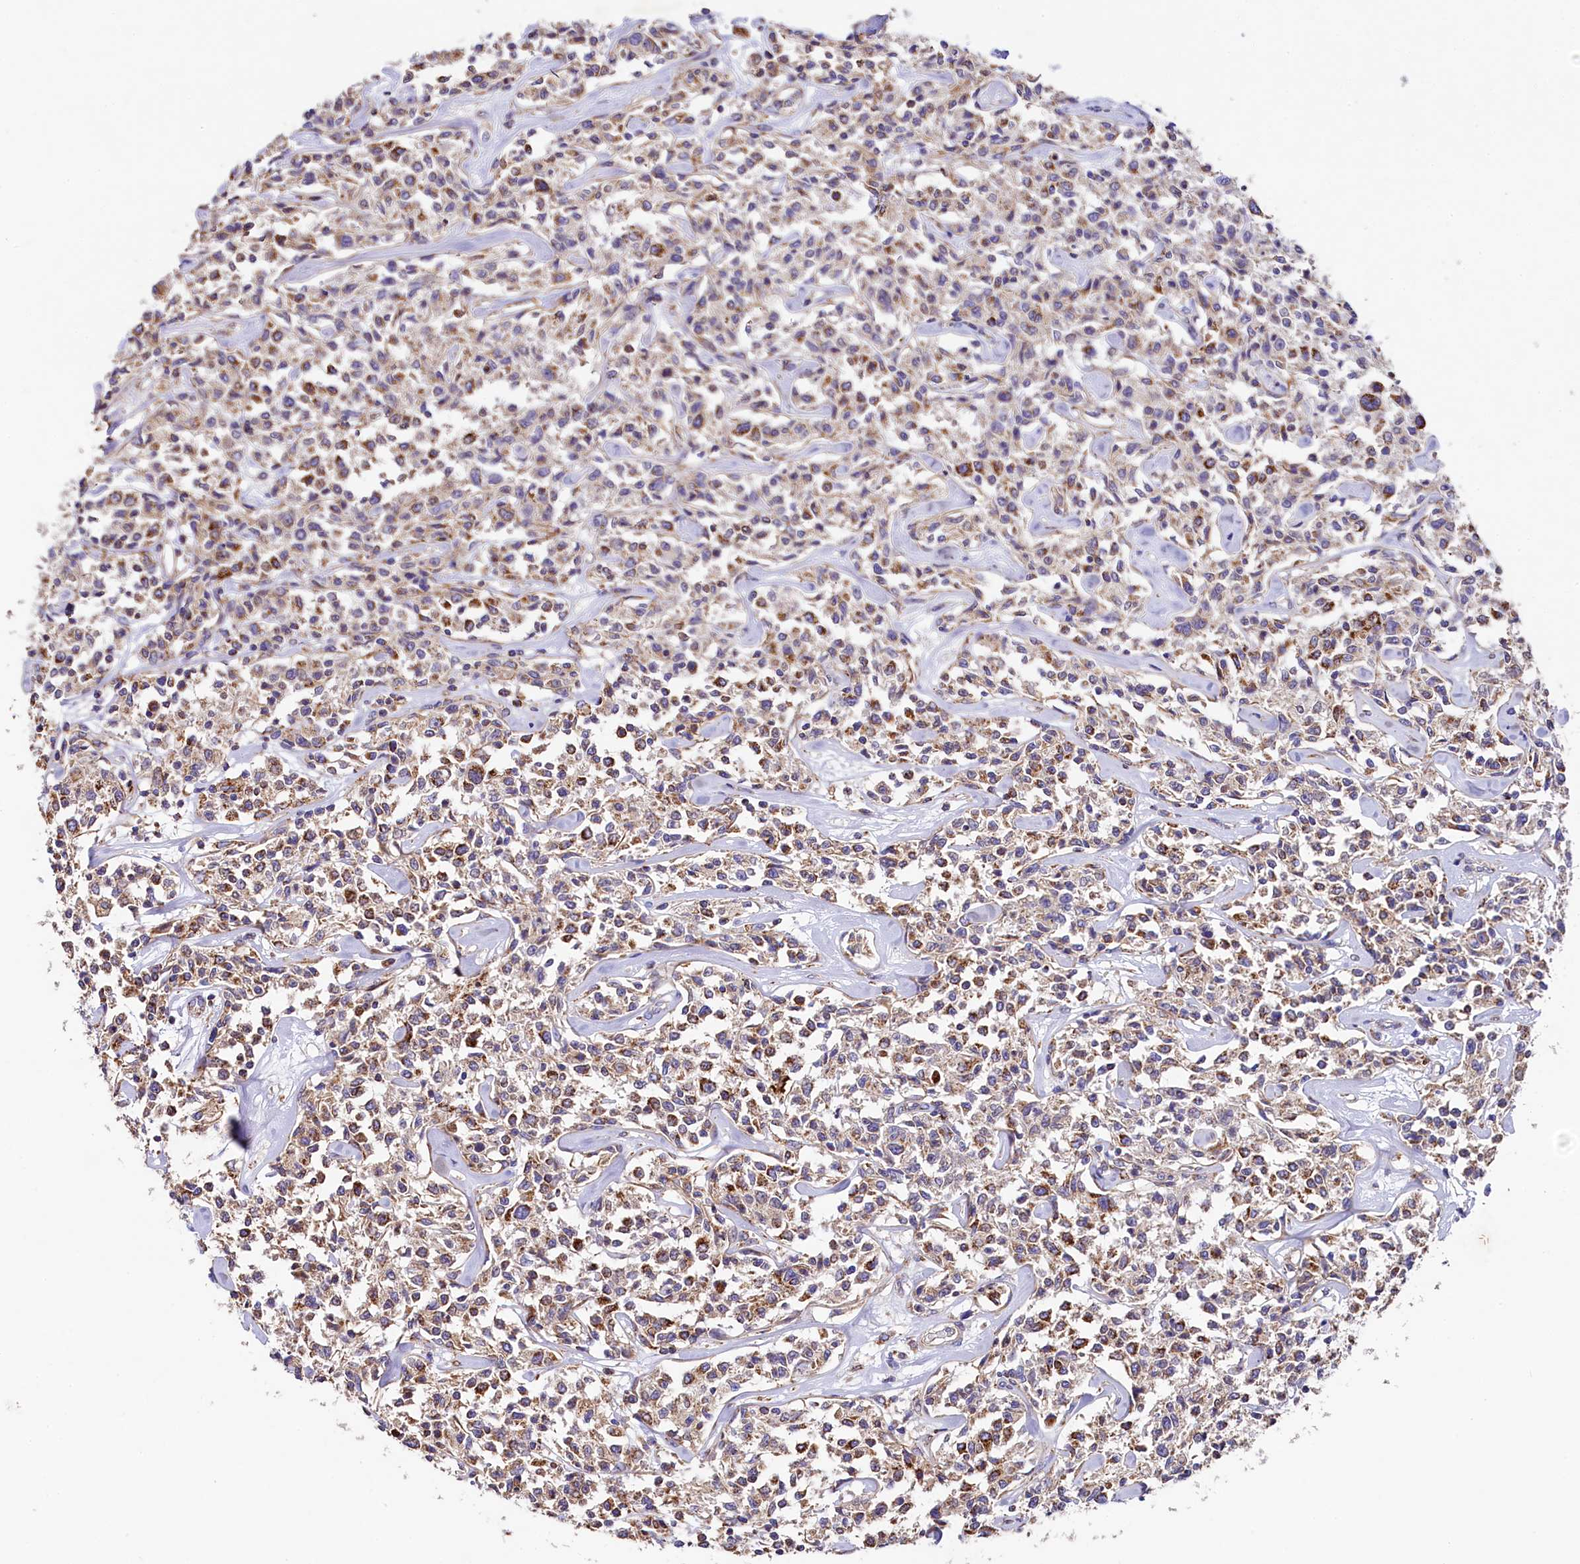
{"staining": {"intensity": "moderate", "quantity": "25%-75%", "location": "cytoplasmic/membranous"}, "tissue": "lymphoma", "cell_type": "Tumor cells", "image_type": "cancer", "snomed": [{"axis": "morphology", "description": "Malignant lymphoma, non-Hodgkin's type, Low grade"}, {"axis": "topography", "description": "Small intestine"}], "caption": "About 25%-75% of tumor cells in human lymphoma display moderate cytoplasmic/membranous protein positivity as visualized by brown immunohistochemical staining.", "gene": "CLYBL", "patient": {"sex": "female", "age": 59}}